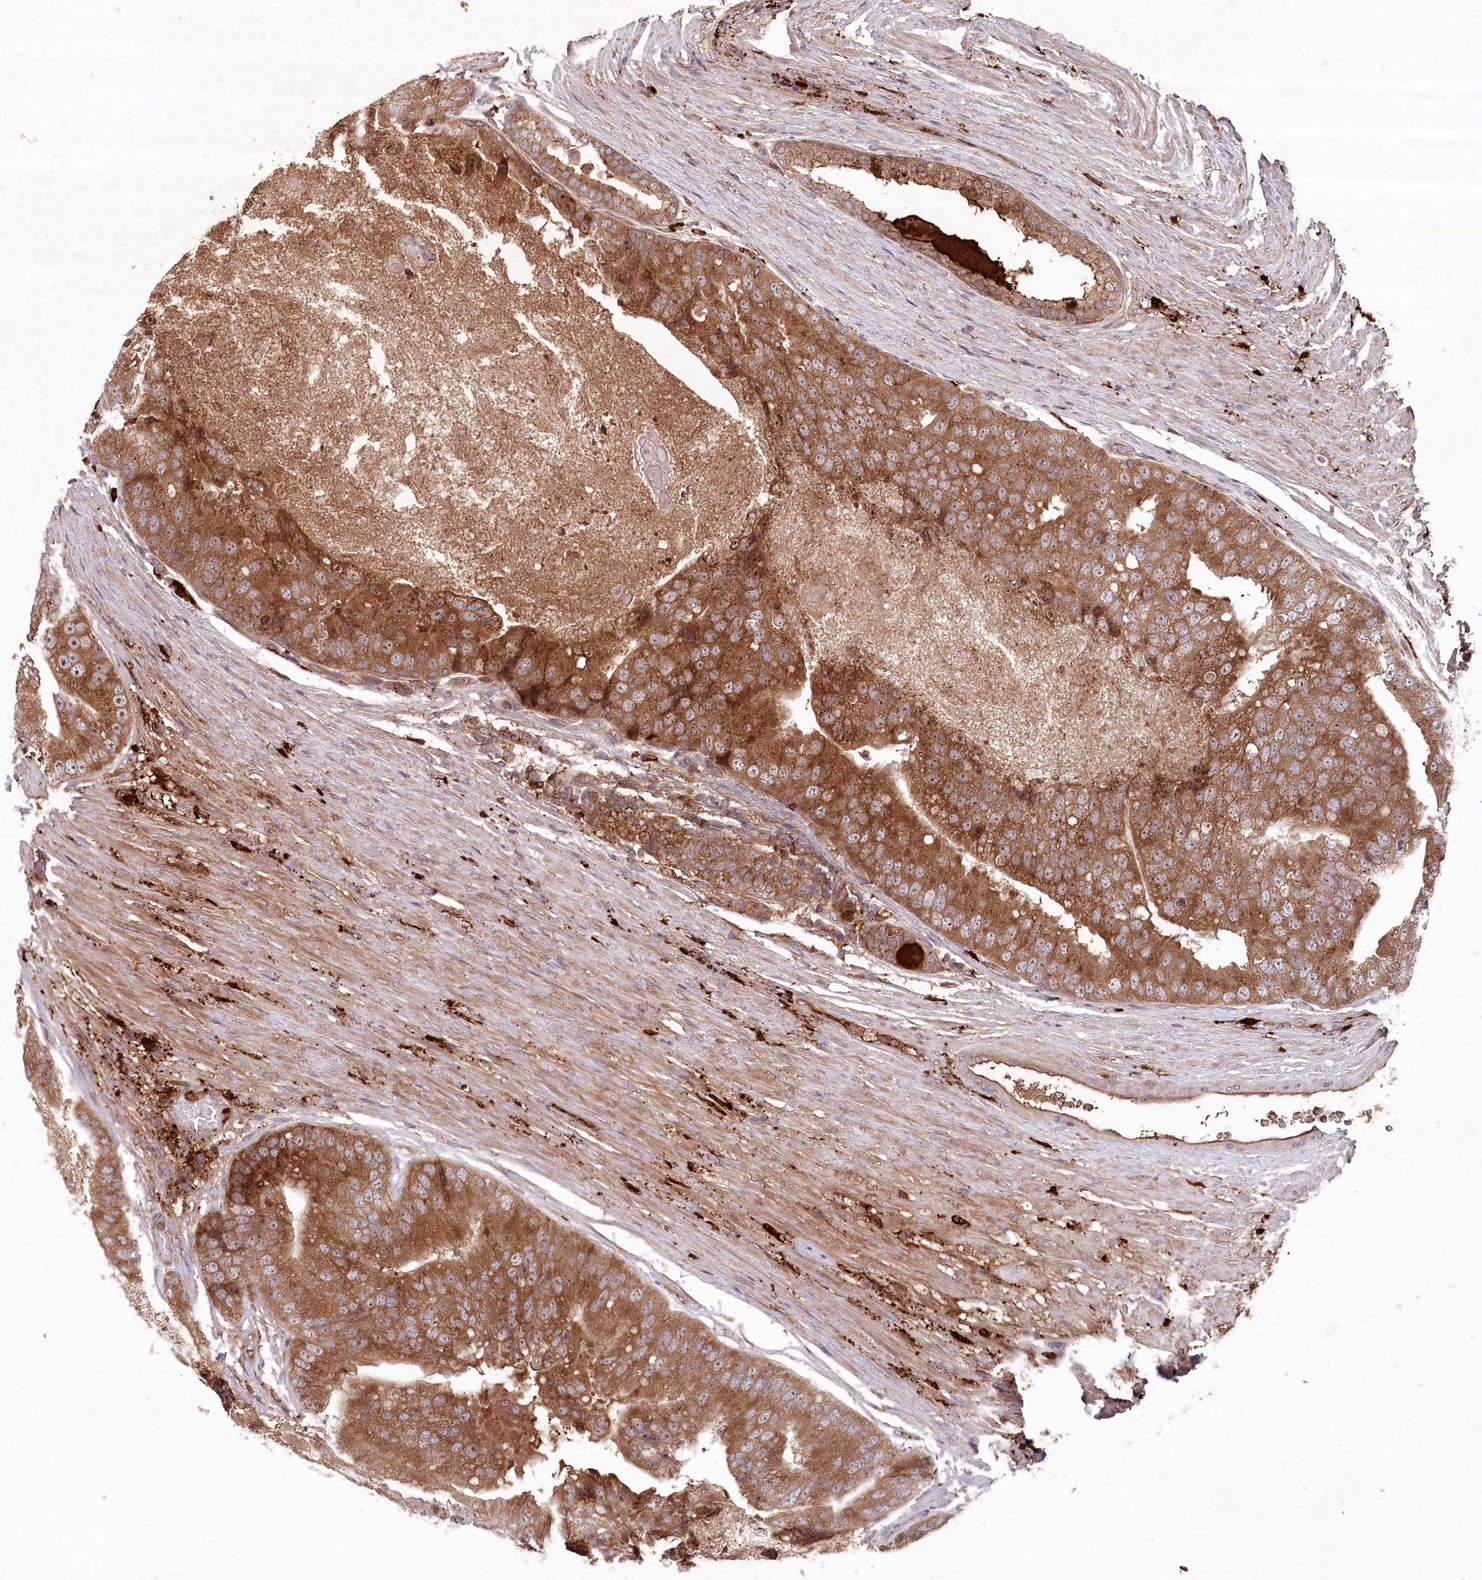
{"staining": {"intensity": "strong", "quantity": ">75%", "location": "cytoplasmic/membranous"}, "tissue": "prostate cancer", "cell_type": "Tumor cells", "image_type": "cancer", "snomed": [{"axis": "morphology", "description": "Adenocarcinoma, High grade"}, {"axis": "topography", "description": "Prostate"}], "caption": "Immunohistochemistry (IHC) of prostate cancer displays high levels of strong cytoplasmic/membranous positivity in approximately >75% of tumor cells. (Stains: DAB in brown, nuclei in blue, Microscopy: brightfield microscopy at high magnification).", "gene": "PPP1R21", "patient": {"sex": "male", "age": 70}}